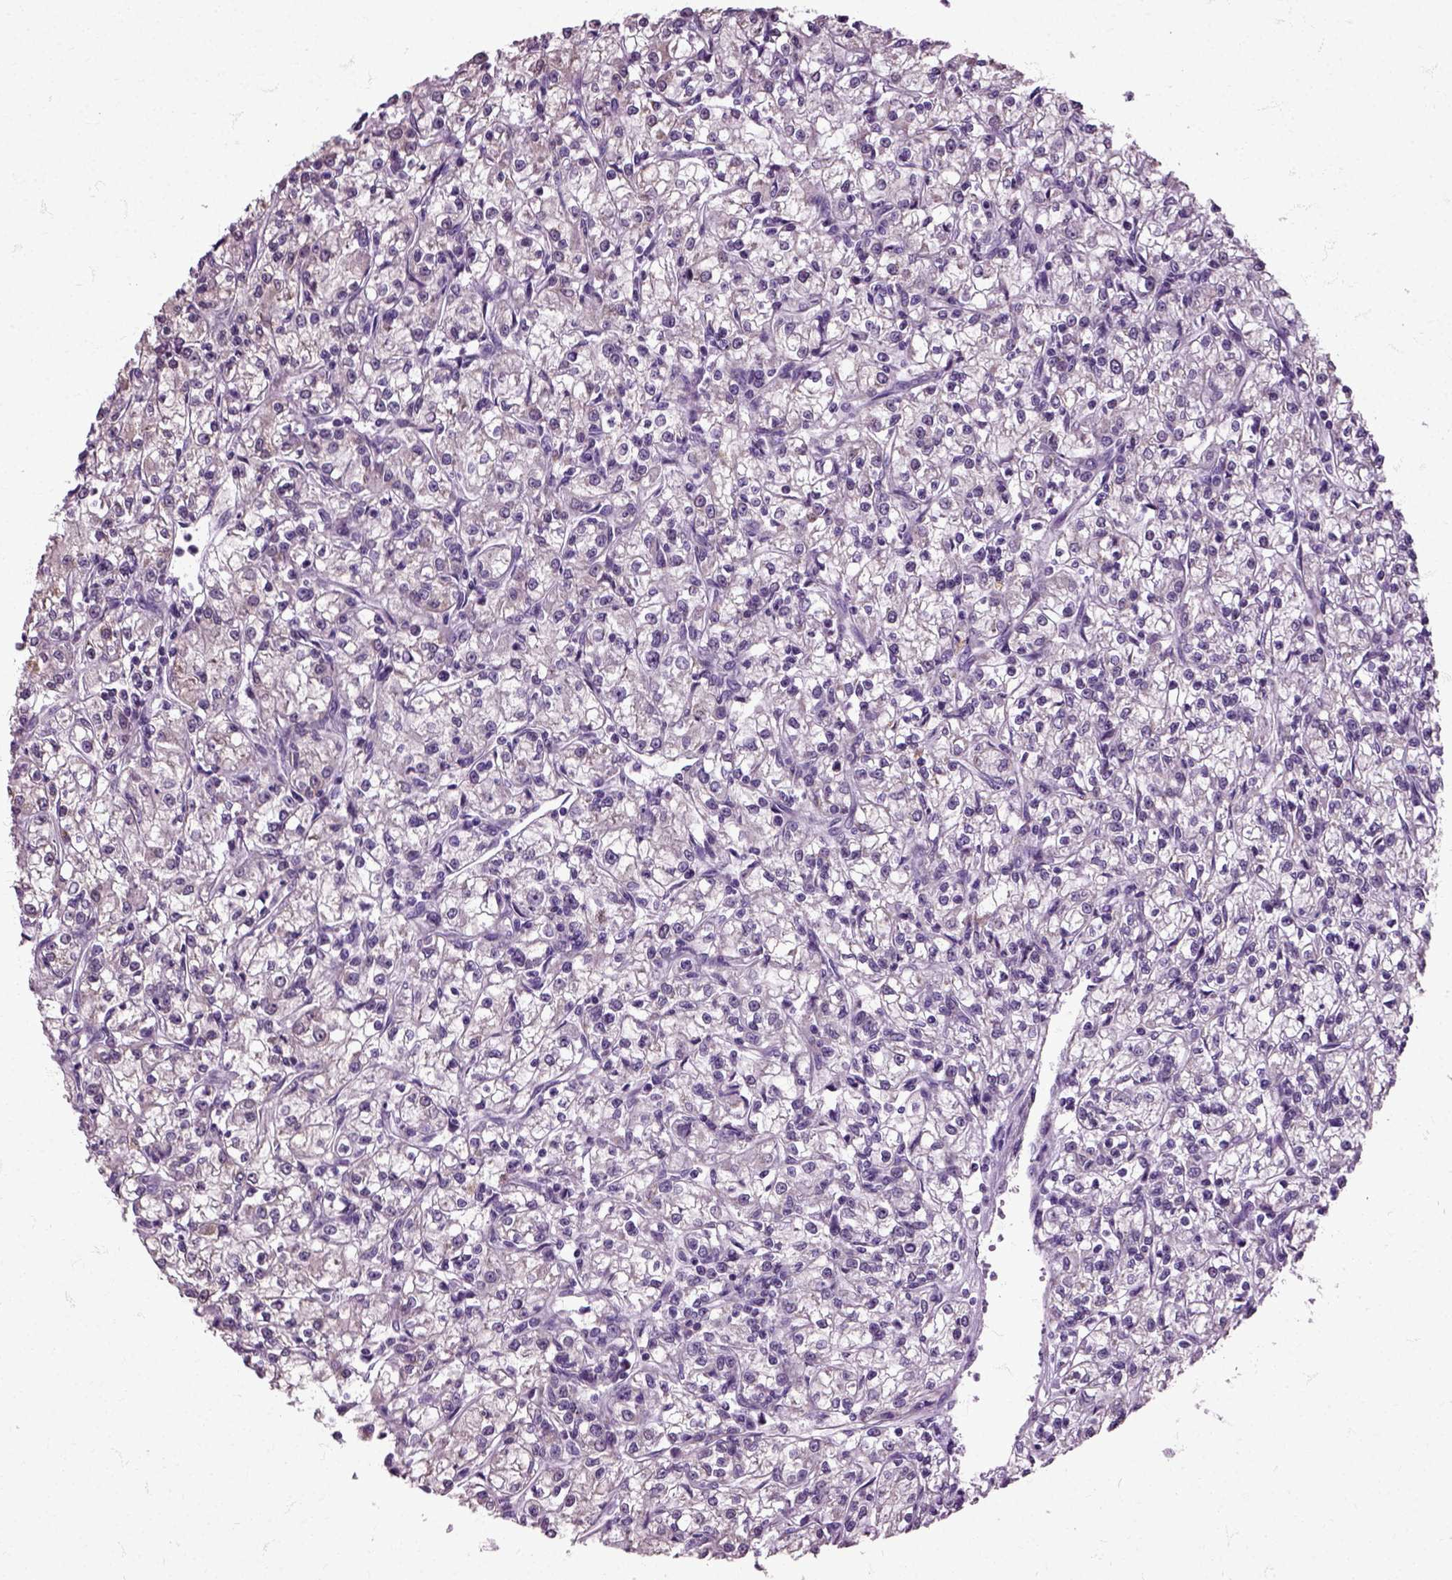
{"staining": {"intensity": "negative", "quantity": "none", "location": "none"}, "tissue": "renal cancer", "cell_type": "Tumor cells", "image_type": "cancer", "snomed": [{"axis": "morphology", "description": "Adenocarcinoma, NOS"}, {"axis": "topography", "description": "Kidney"}], "caption": "The photomicrograph reveals no significant expression in tumor cells of renal cancer (adenocarcinoma).", "gene": "HSPA2", "patient": {"sex": "female", "age": 59}}